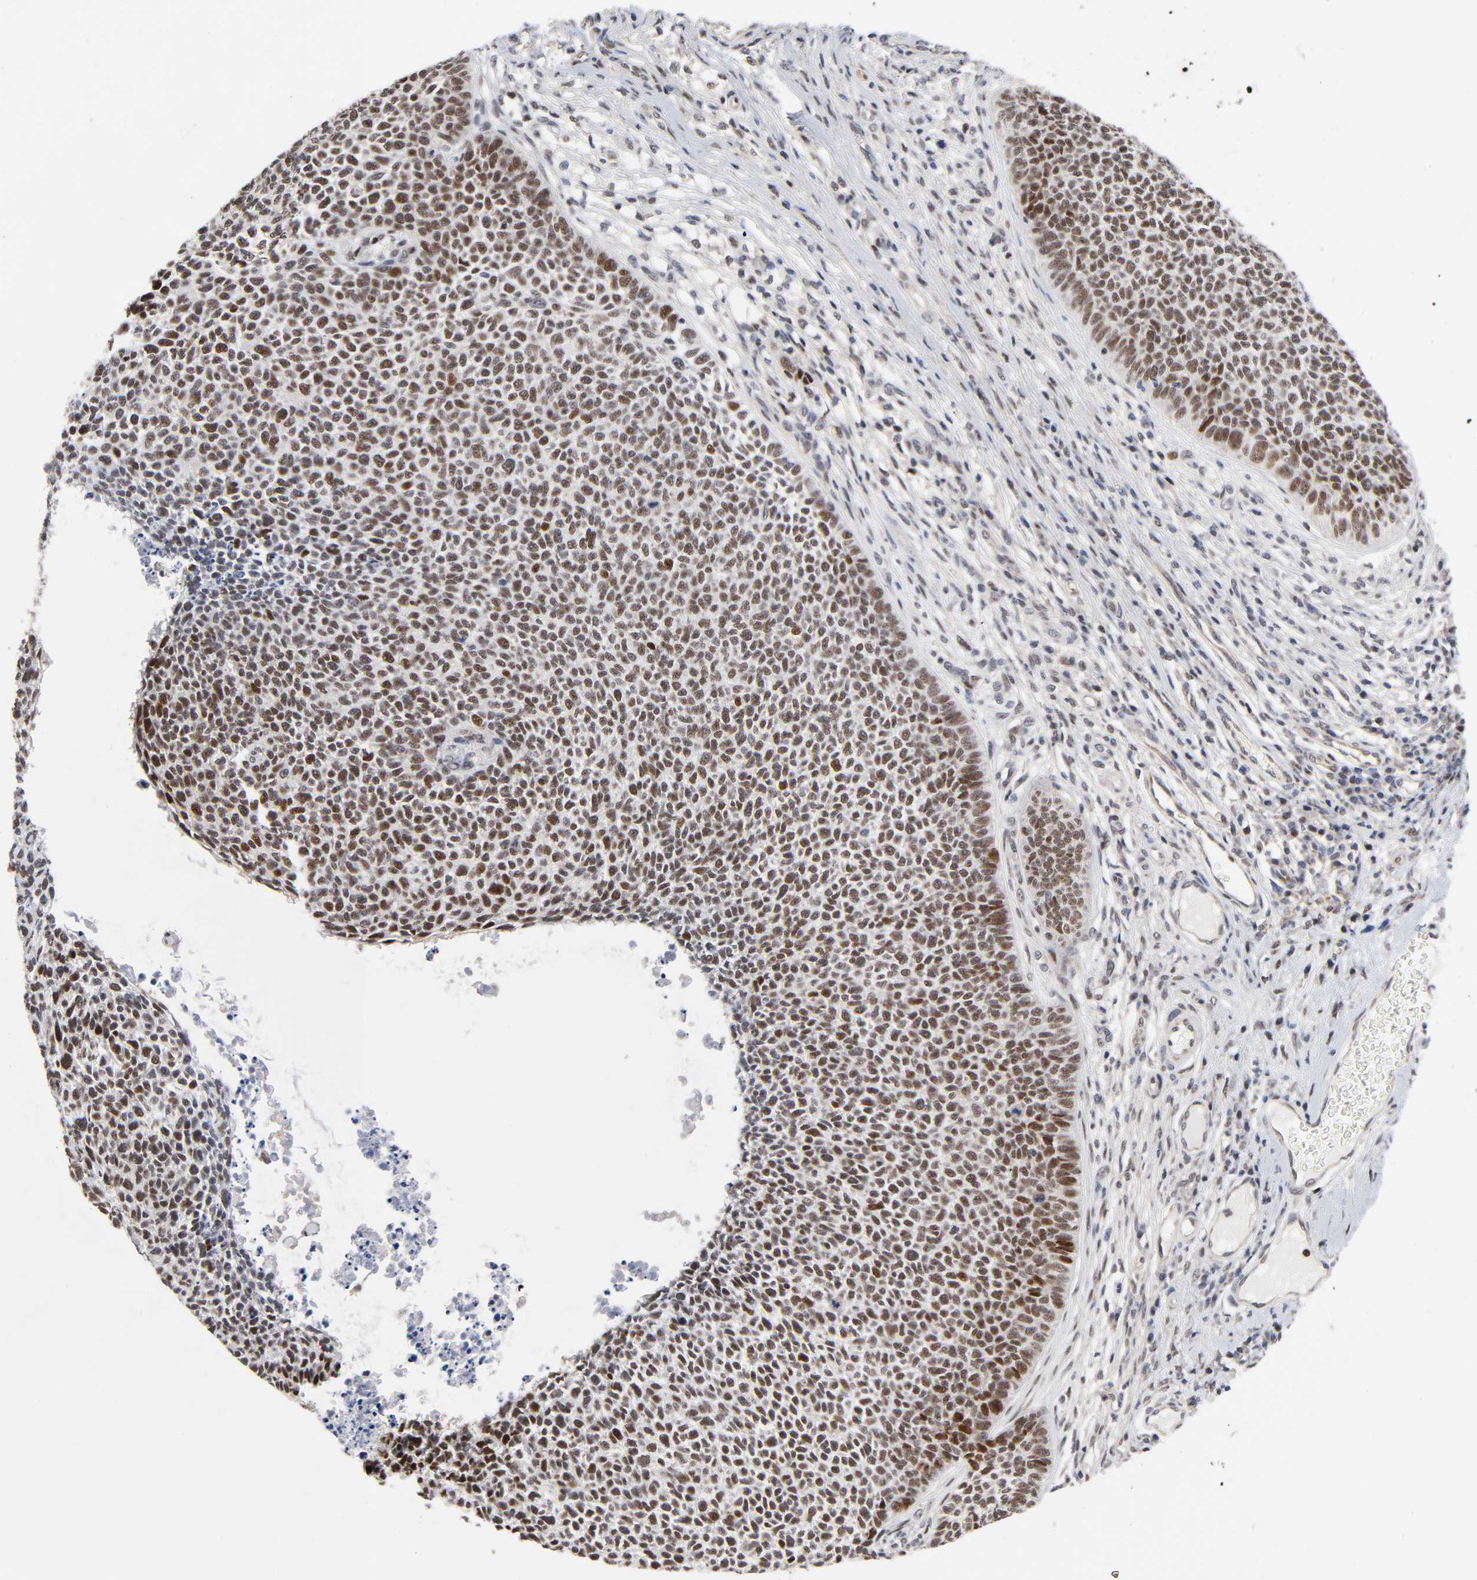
{"staining": {"intensity": "moderate", "quantity": ">75%", "location": "nuclear"}, "tissue": "skin cancer", "cell_type": "Tumor cells", "image_type": "cancer", "snomed": [{"axis": "morphology", "description": "Basal cell carcinoma"}, {"axis": "topography", "description": "Skin"}], "caption": "Immunohistochemical staining of human skin cancer (basal cell carcinoma) exhibits medium levels of moderate nuclear staining in approximately >75% of tumor cells. Nuclei are stained in blue.", "gene": "STK38", "patient": {"sex": "female", "age": 84}}